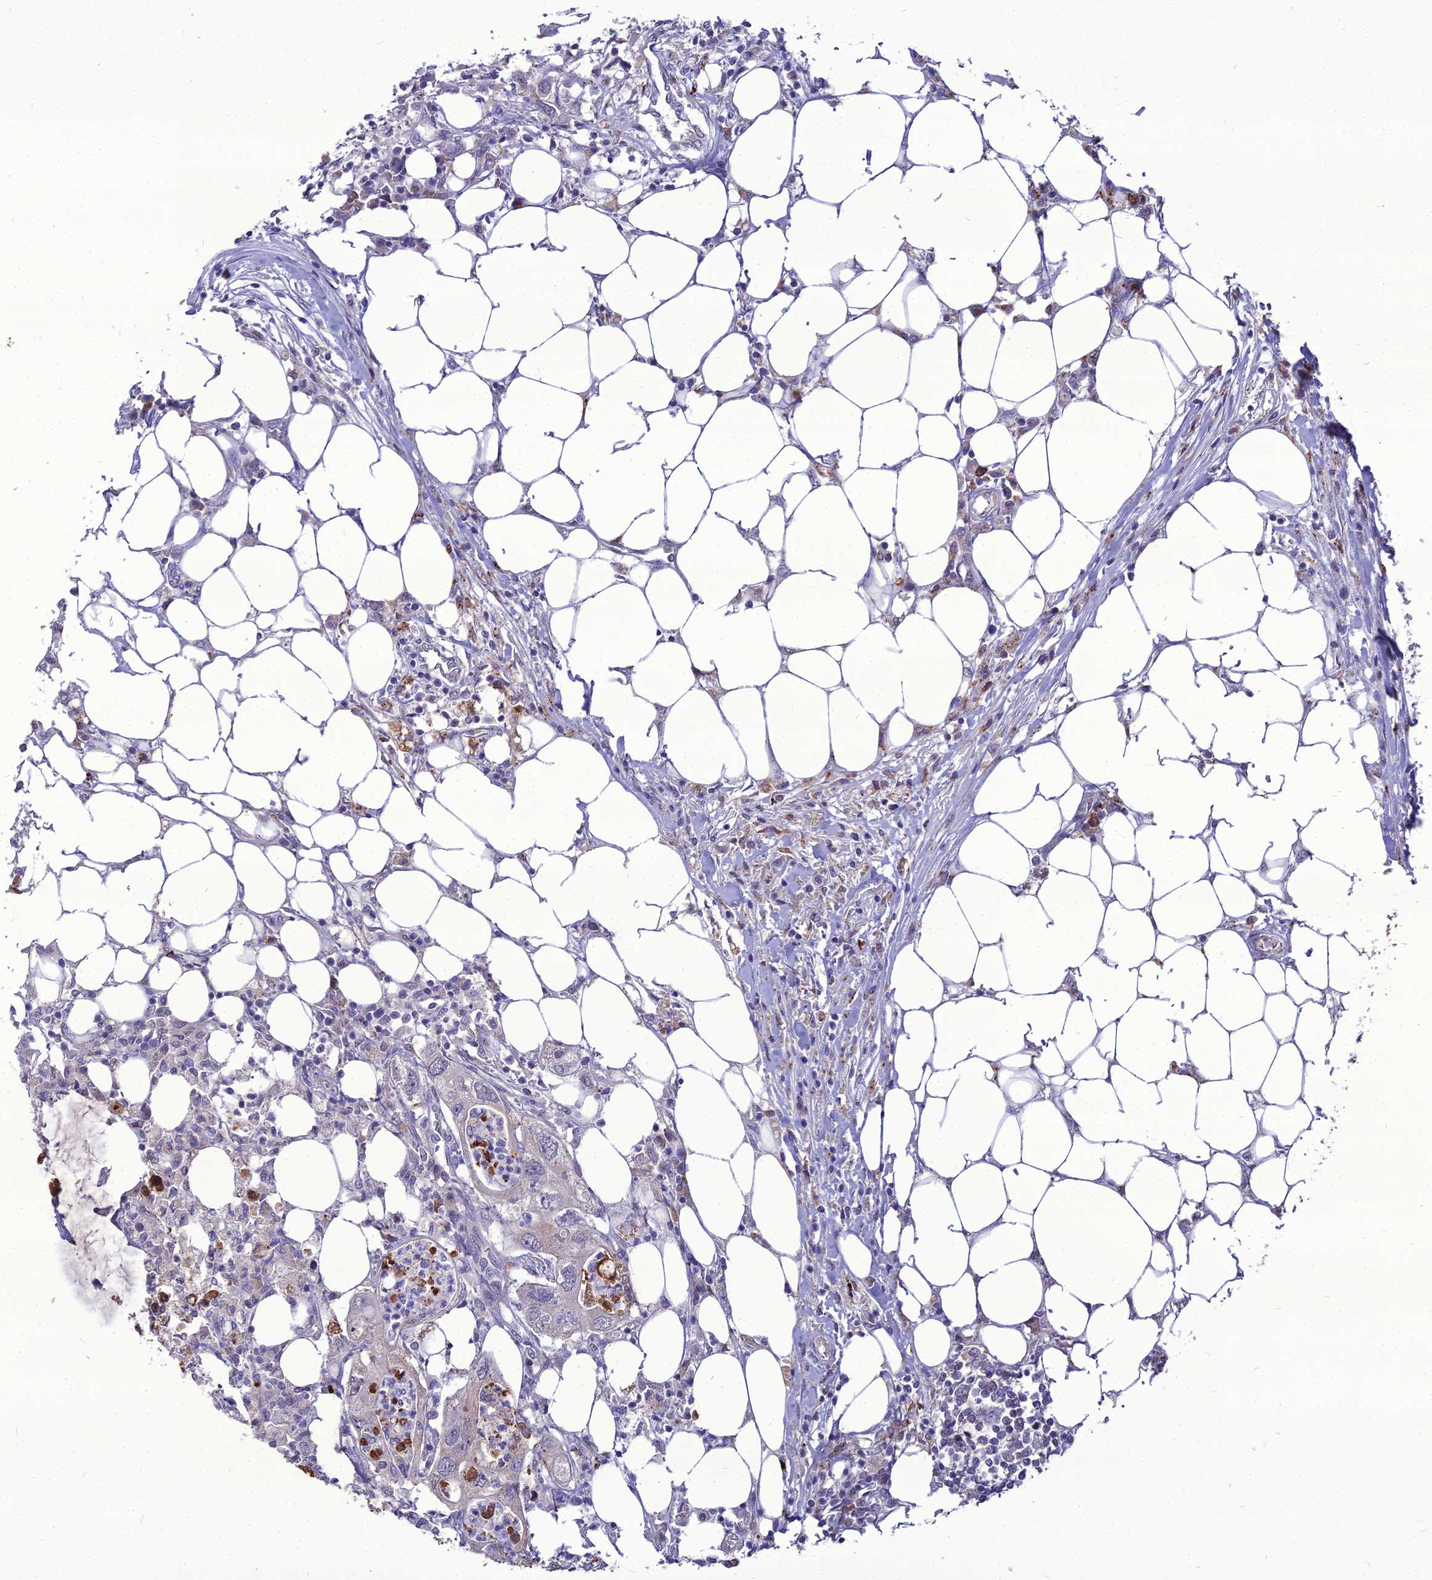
{"staining": {"intensity": "weak", "quantity": "<25%", "location": "cytoplasmic/membranous"}, "tissue": "colorectal cancer", "cell_type": "Tumor cells", "image_type": "cancer", "snomed": [{"axis": "morphology", "description": "Adenocarcinoma, NOS"}, {"axis": "topography", "description": "Colon"}], "caption": "Protein analysis of colorectal adenocarcinoma demonstrates no significant expression in tumor cells.", "gene": "PCED1B", "patient": {"sex": "male", "age": 71}}